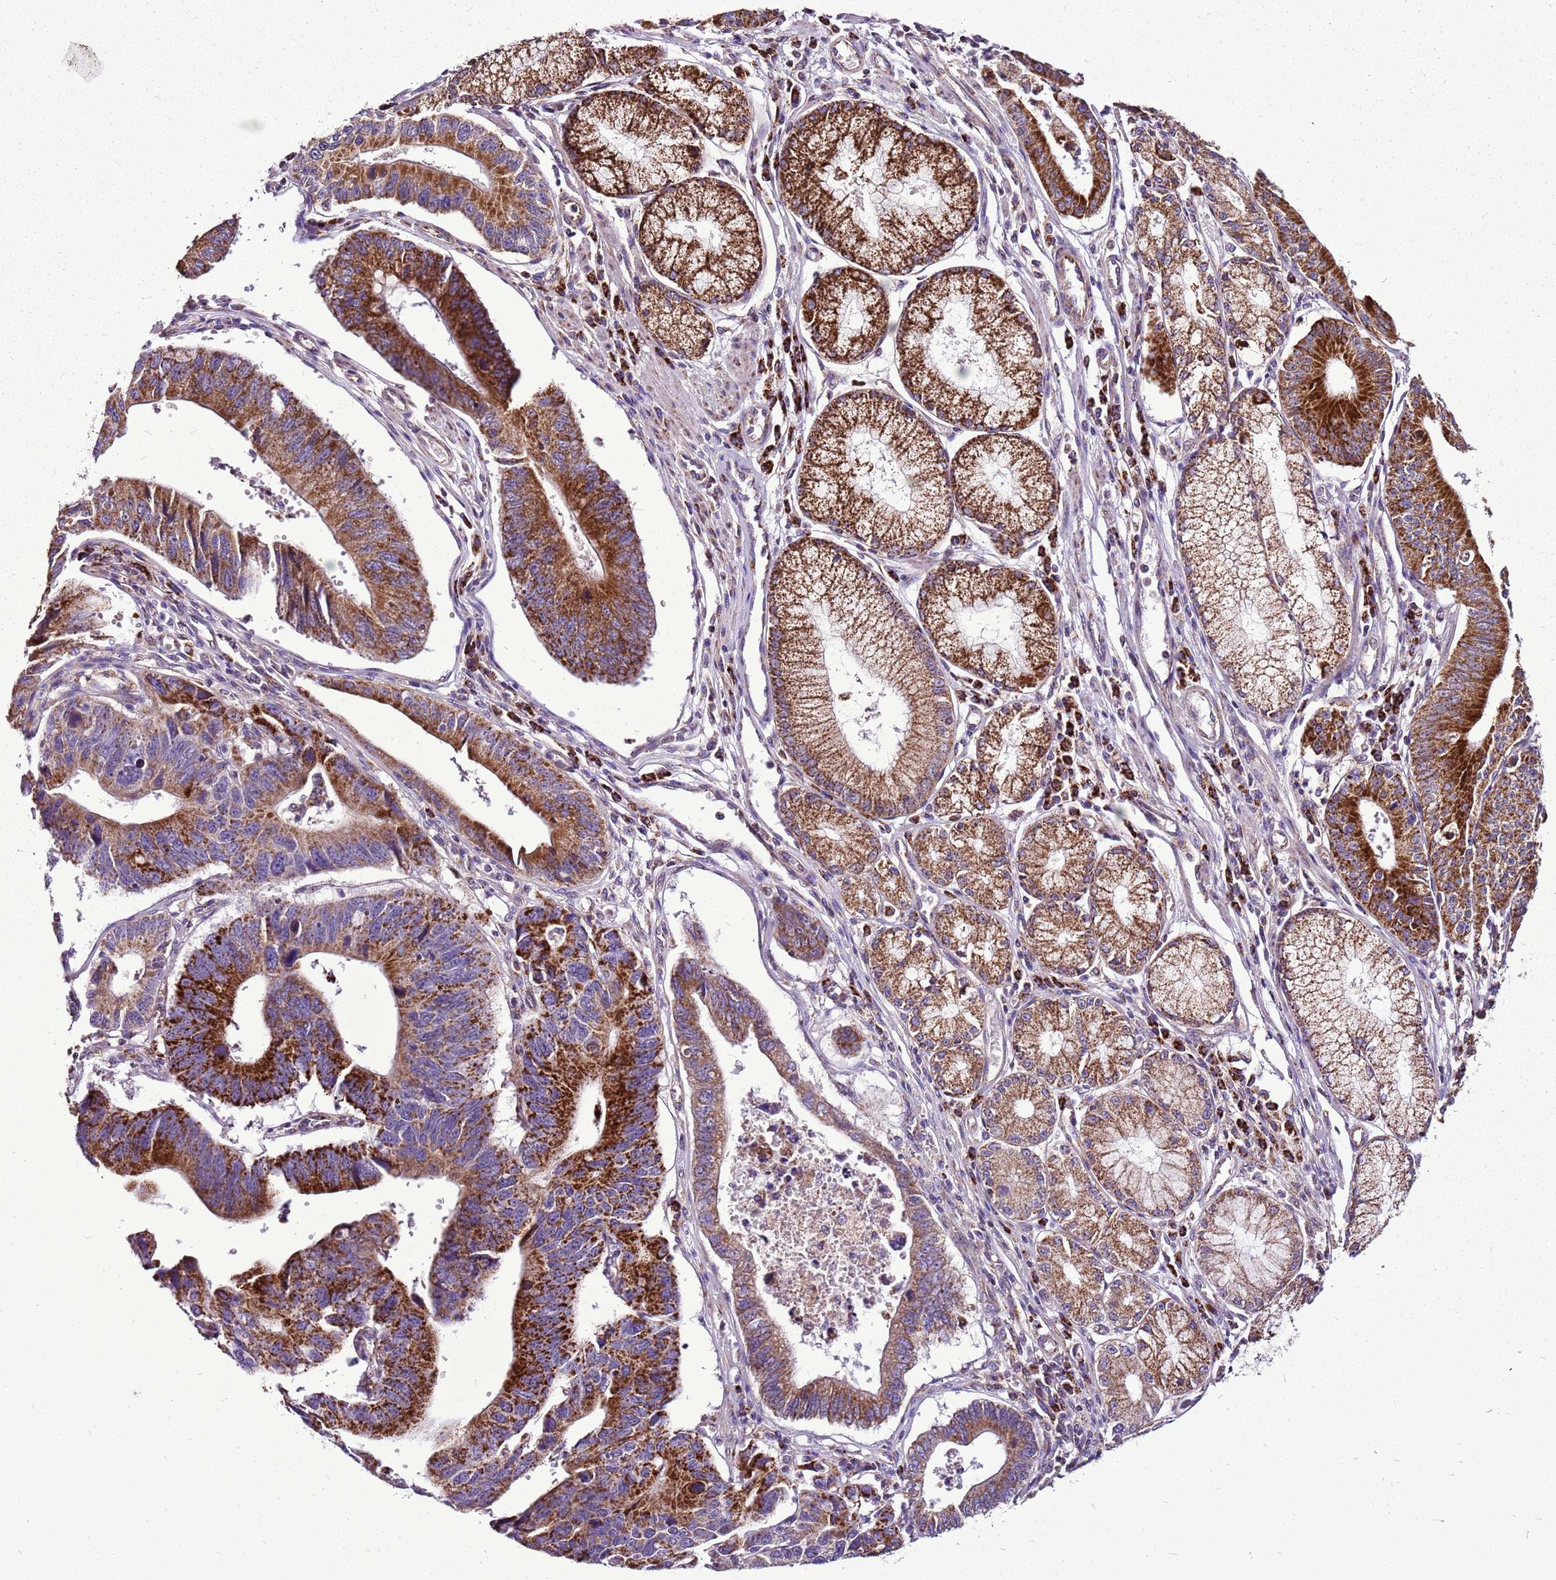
{"staining": {"intensity": "strong", "quantity": ">75%", "location": "cytoplasmic/membranous"}, "tissue": "stomach cancer", "cell_type": "Tumor cells", "image_type": "cancer", "snomed": [{"axis": "morphology", "description": "Adenocarcinoma, NOS"}, {"axis": "topography", "description": "Stomach"}], "caption": "This photomicrograph reveals IHC staining of human adenocarcinoma (stomach), with high strong cytoplasmic/membranous positivity in about >75% of tumor cells.", "gene": "GCDH", "patient": {"sex": "male", "age": 59}}